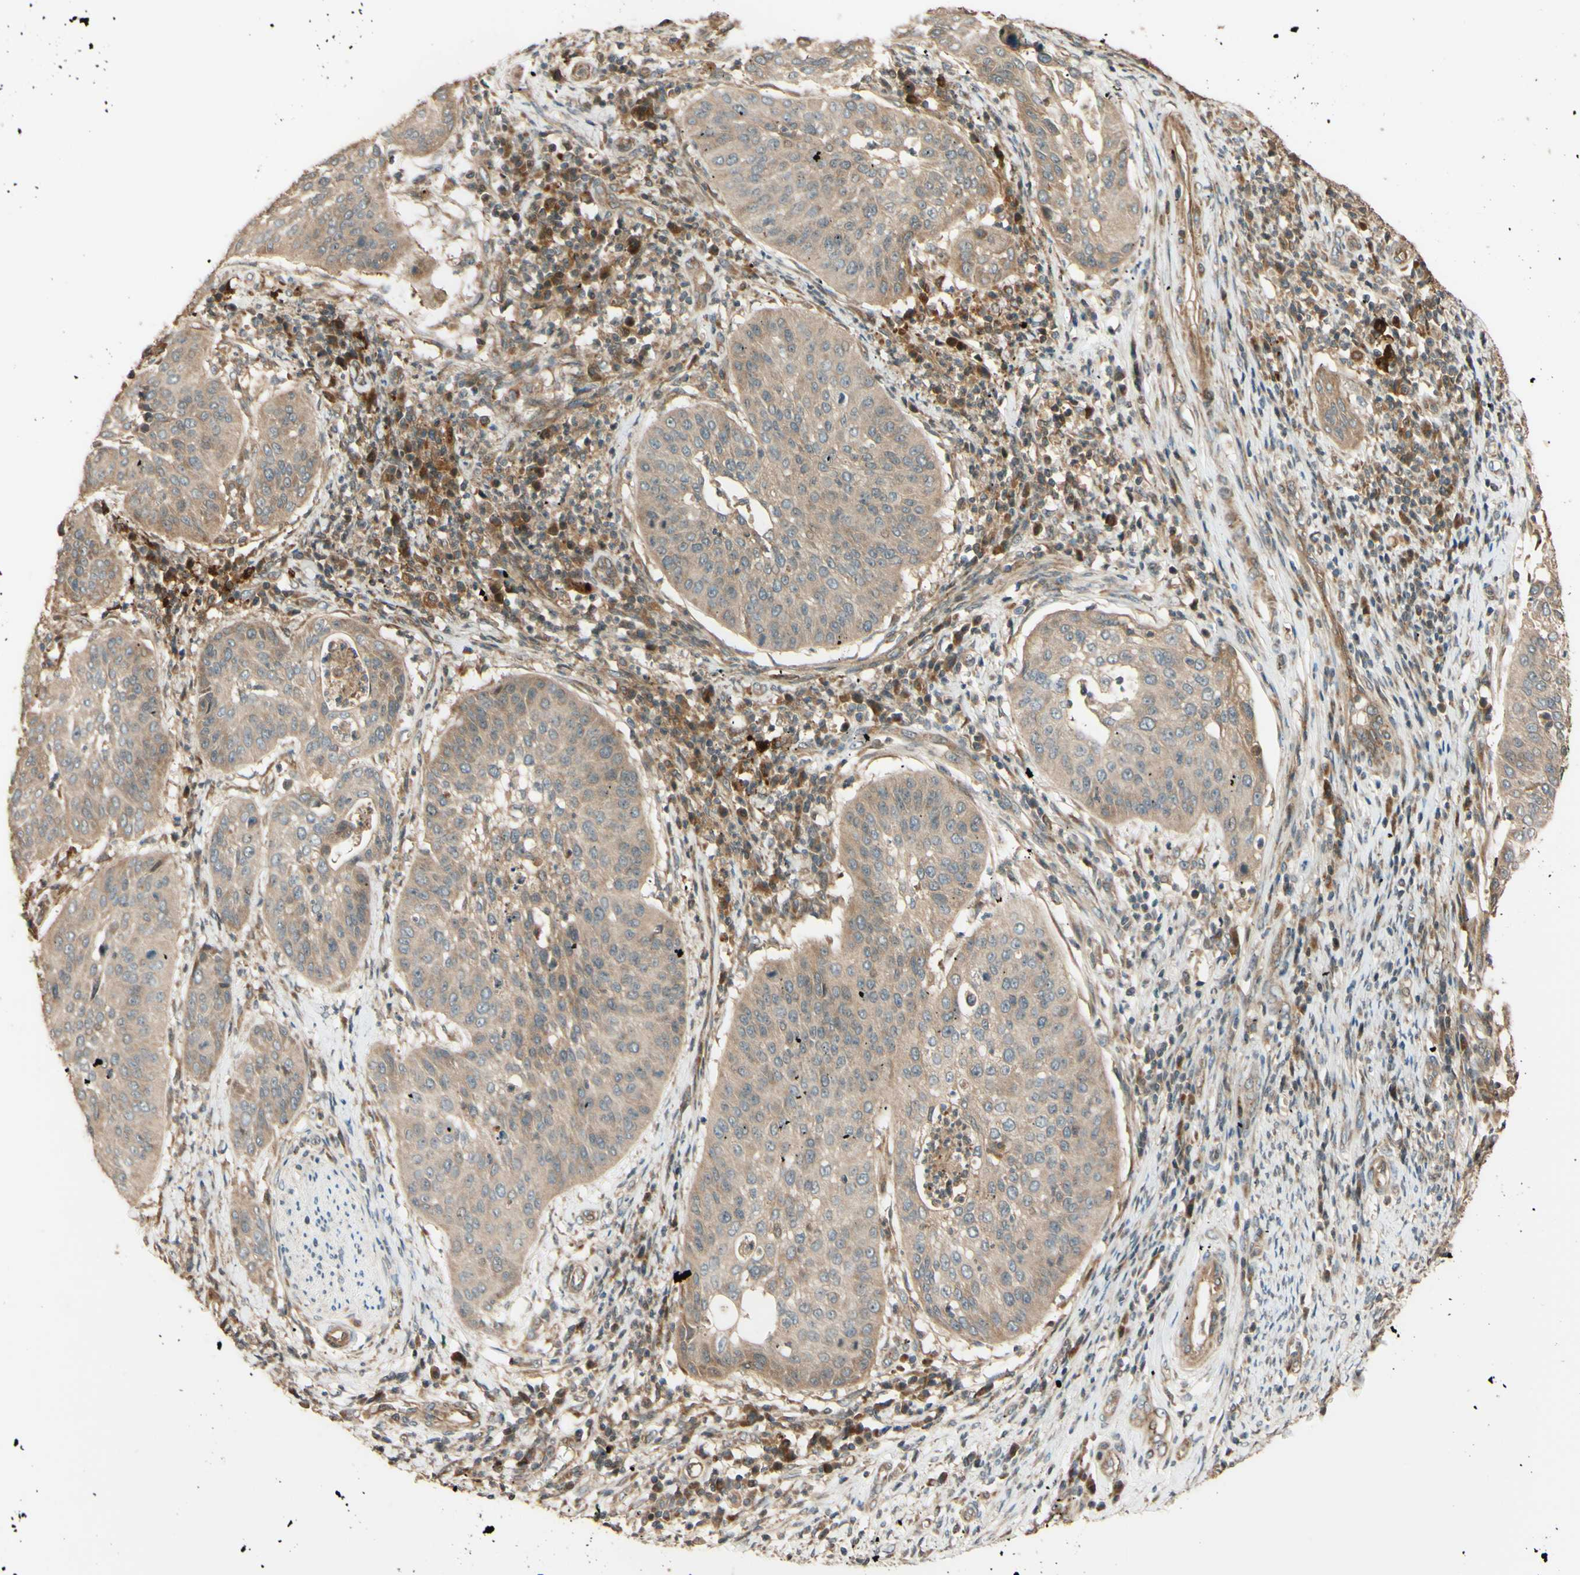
{"staining": {"intensity": "weak", "quantity": ">75%", "location": "cytoplasmic/membranous"}, "tissue": "cervical cancer", "cell_type": "Tumor cells", "image_type": "cancer", "snomed": [{"axis": "morphology", "description": "Normal tissue, NOS"}, {"axis": "morphology", "description": "Squamous cell carcinoma, NOS"}, {"axis": "topography", "description": "Cervix"}], "caption": "Cervical squamous cell carcinoma tissue reveals weak cytoplasmic/membranous expression in approximately >75% of tumor cells", "gene": "RNF19A", "patient": {"sex": "female", "age": 39}}